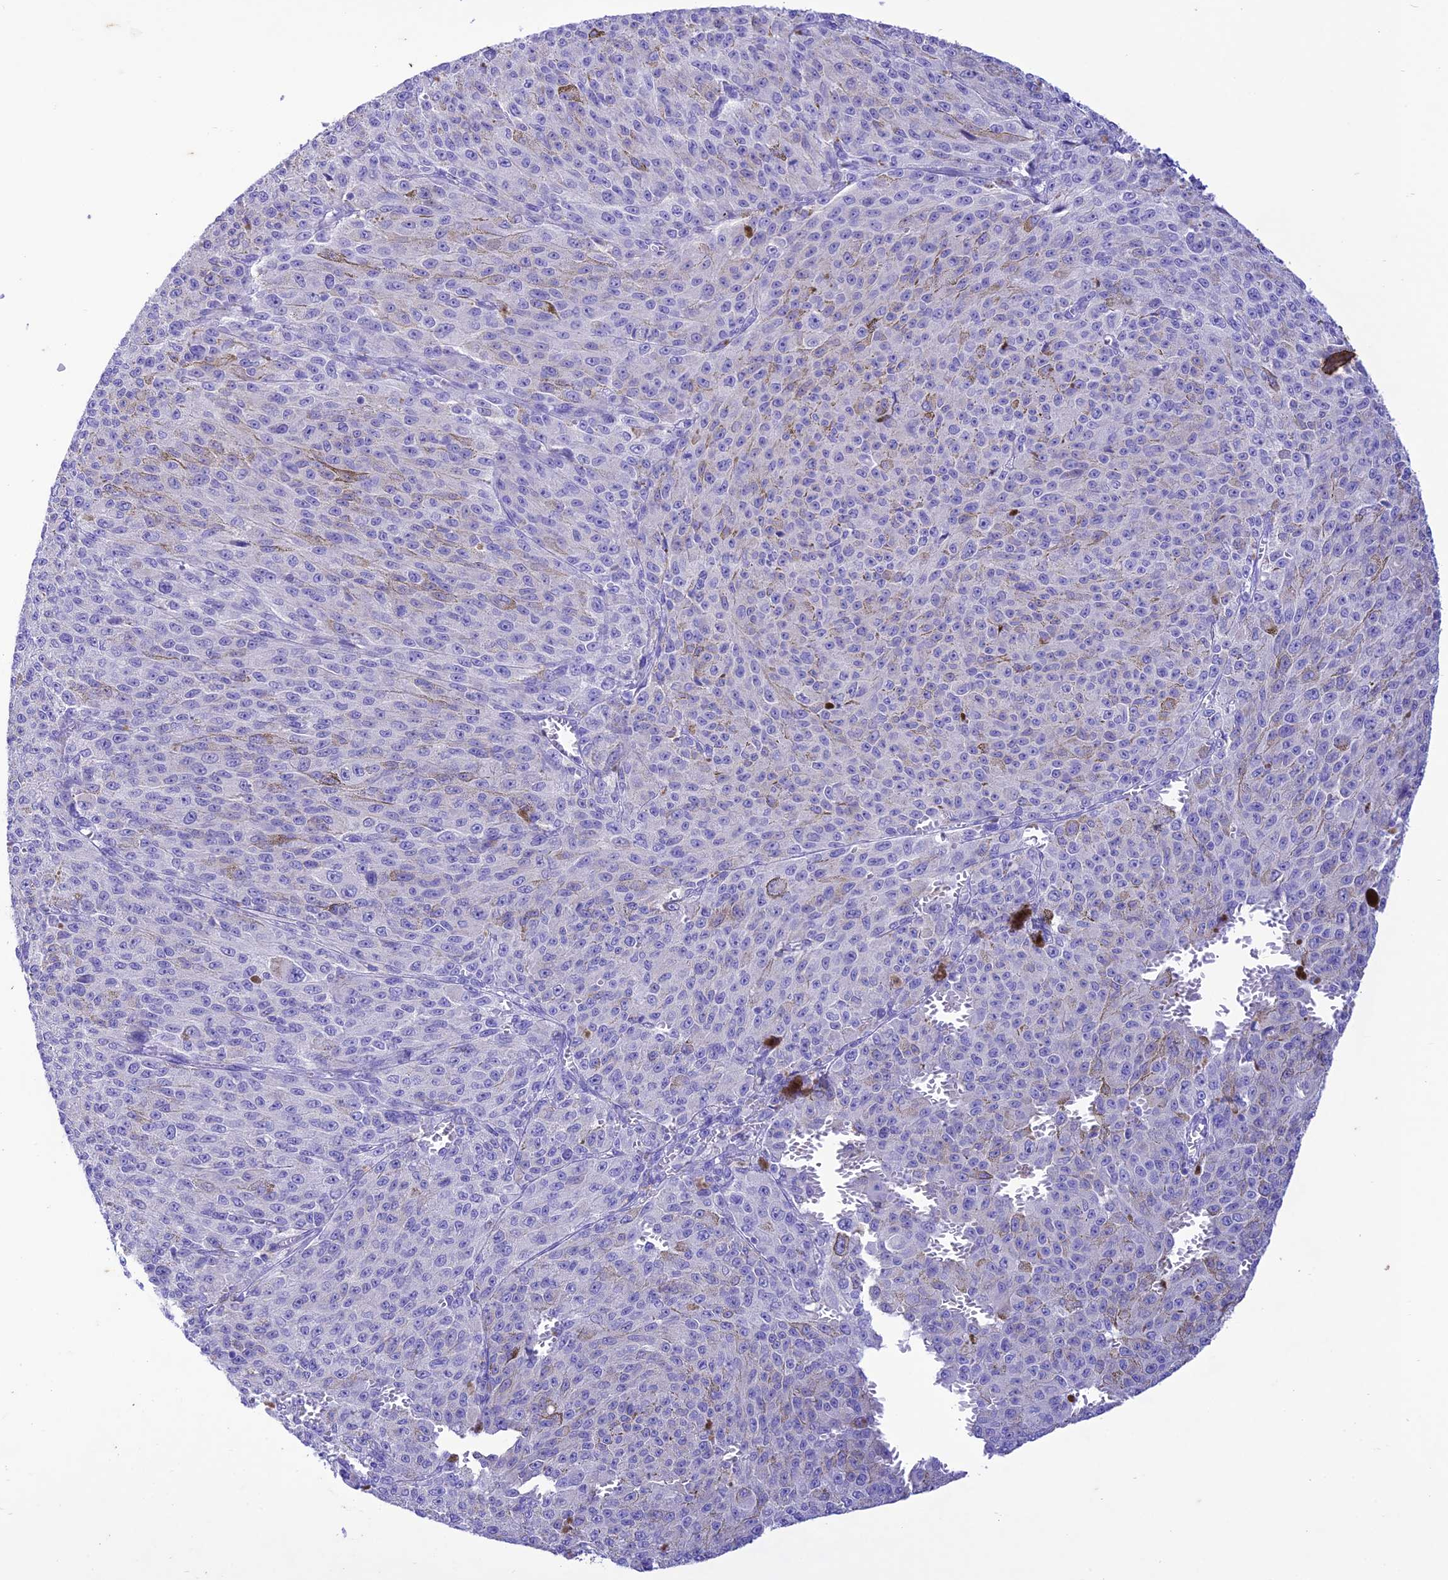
{"staining": {"intensity": "negative", "quantity": "none", "location": "none"}, "tissue": "melanoma", "cell_type": "Tumor cells", "image_type": "cancer", "snomed": [{"axis": "morphology", "description": "Malignant melanoma, NOS"}, {"axis": "topography", "description": "Skin"}], "caption": "Immunohistochemistry of human malignant melanoma demonstrates no expression in tumor cells.", "gene": "VPS52", "patient": {"sex": "female", "age": 52}}